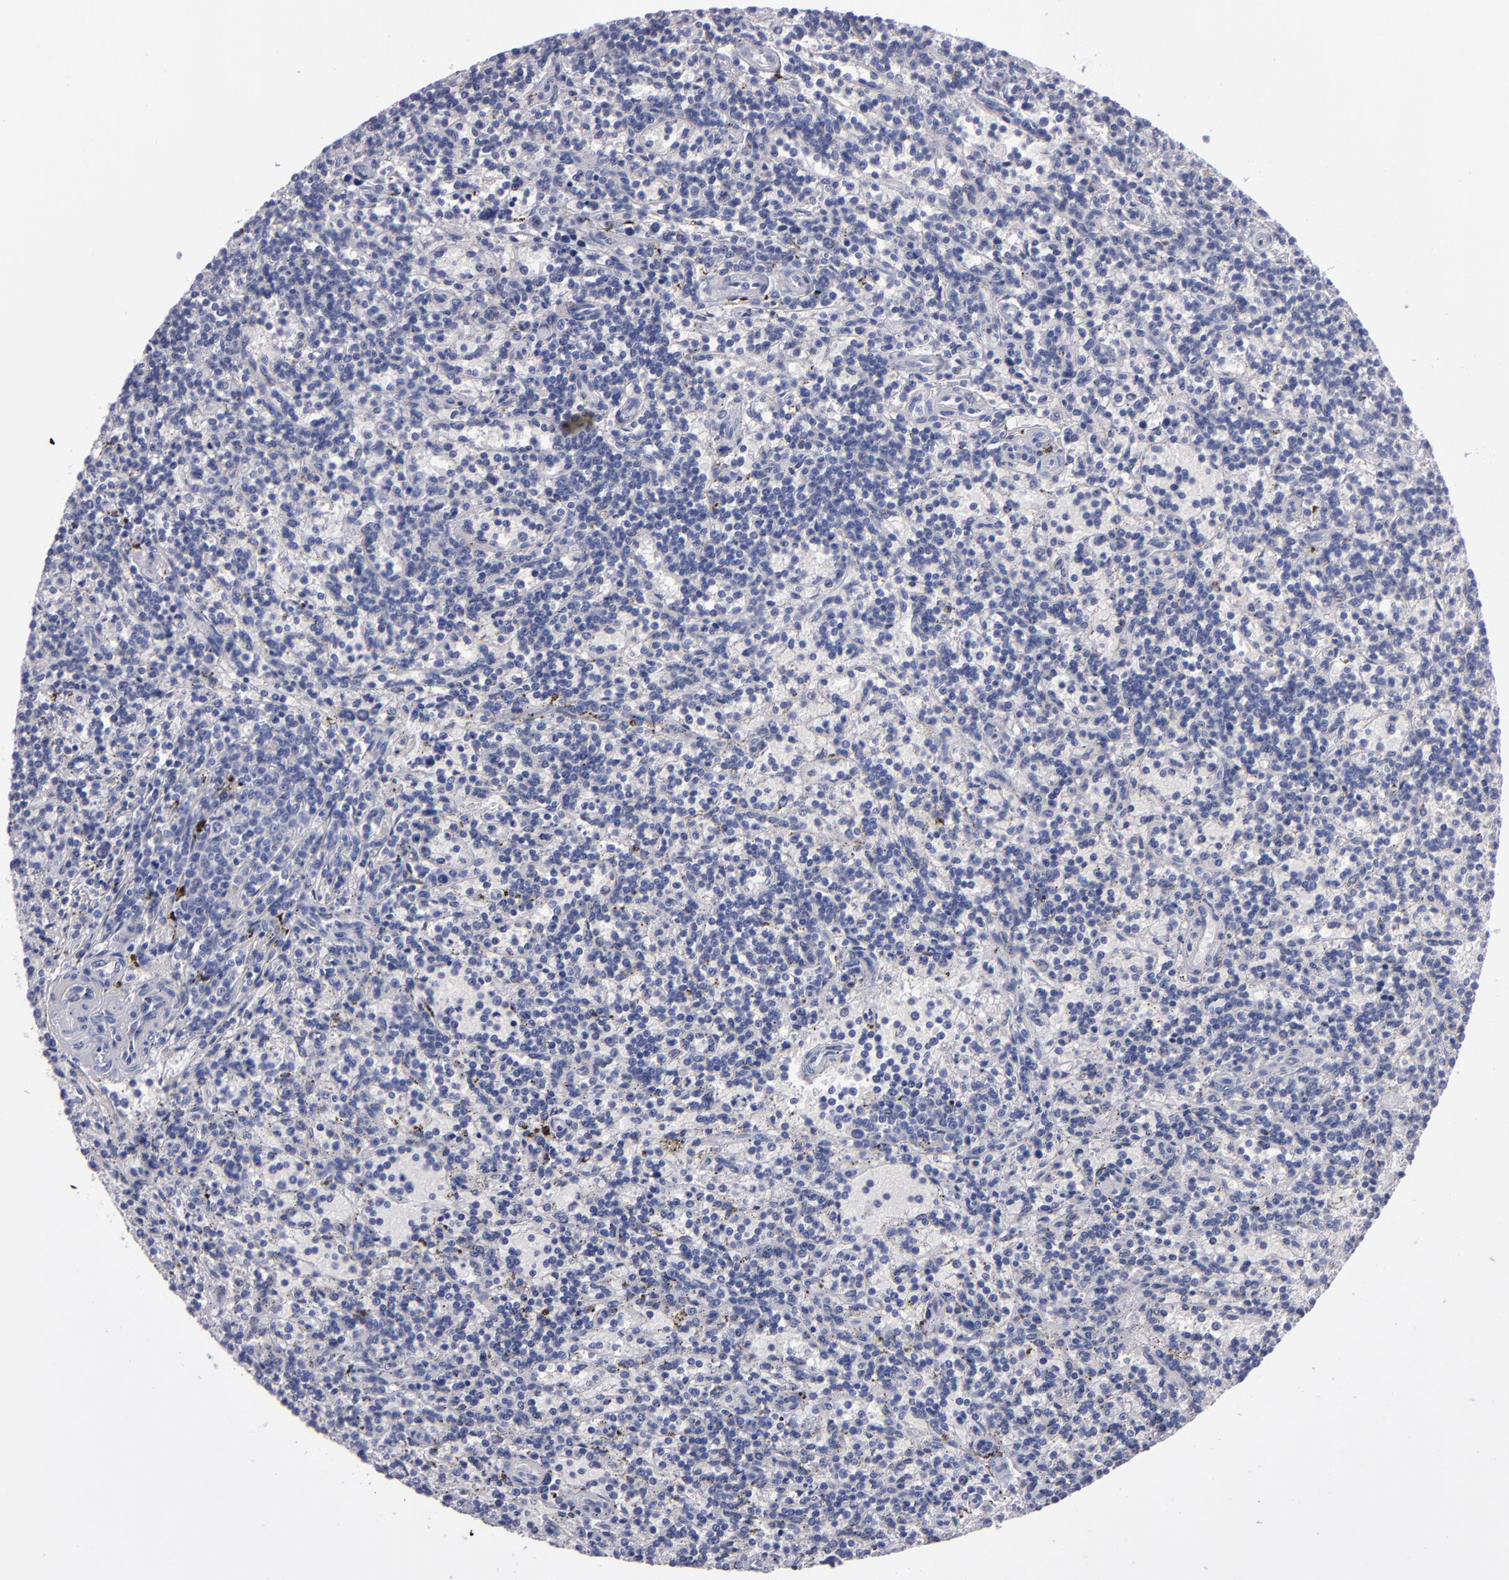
{"staining": {"intensity": "negative", "quantity": "none", "location": "none"}, "tissue": "lymphoma", "cell_type": "Tumor cells", "image_type": "cancer", "snomed": [{"axis": "morphology", "description": "Malignant lymphoma, non-Hodgkin's type, Low grade"}, {"axis": "topography", "description": "Spleen"}], "caption": "A high-resolution micrograph shows immunohistochemistry staining of lymphoma, which demonstrates no significant staining in tumor cells. (Brightfield microscopy of DAB IHC at high magnification).", "gene": "CDH3", "patient": {"sex": "male", "age": 73}}